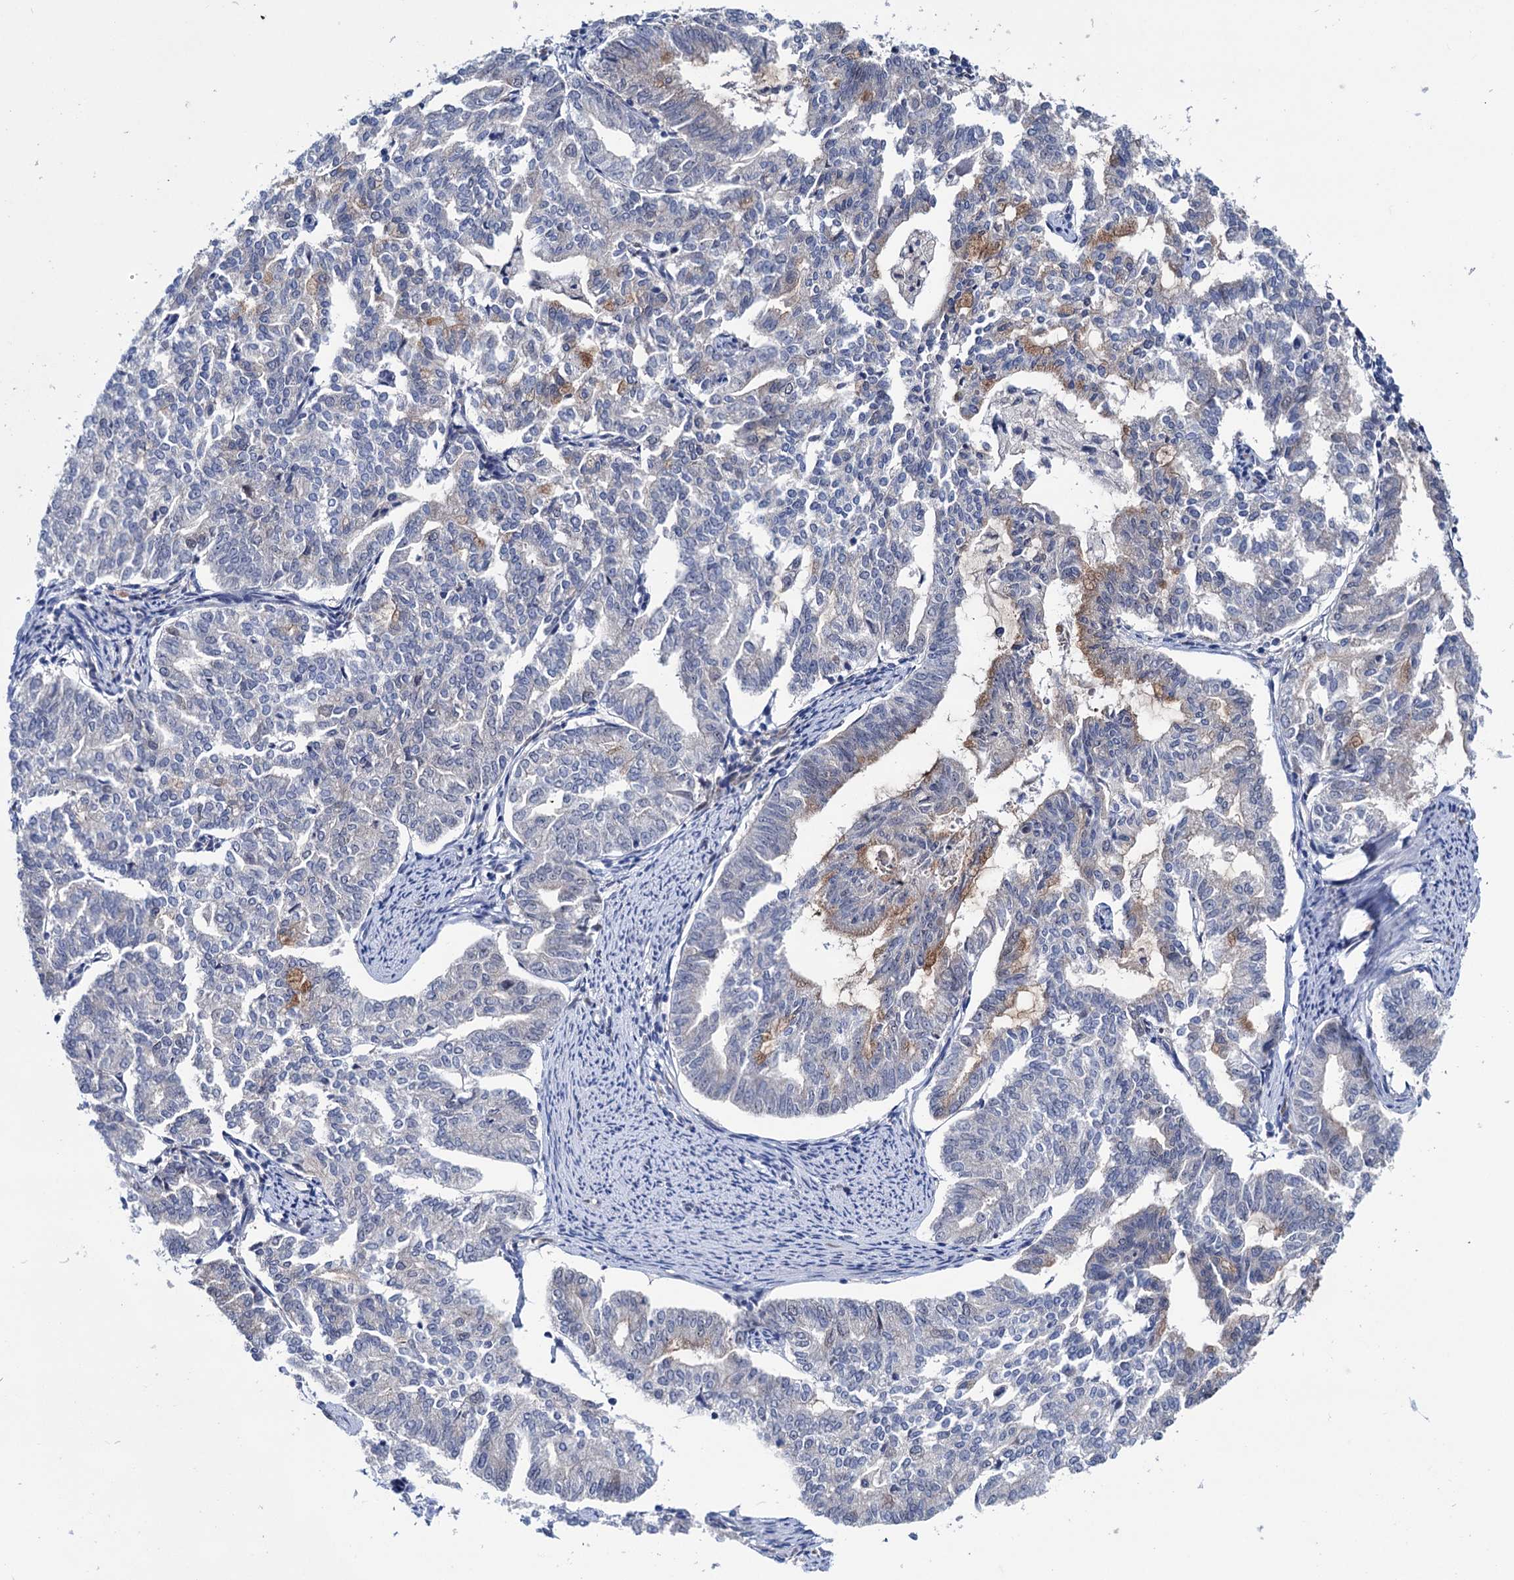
{"staining": {"intensity": "negative", "quantity": "none", "location": "none"}, "tissue": "endometrial cancer", "cell_type": "Tumor cells", "image_type": "cancer", "snomed": [{"axis": "morphology", "description": "Adenocarcinoma, NOS"}, {"axis": "topography", "description": "Endometrium"}], "caption": "Histopathology image shows no protein positivity in tumor cells of endometrial cancer (adenocarcinoma) tissue.", "gene": "EYA4", "patient": {"sex": "female", "age": 79}}